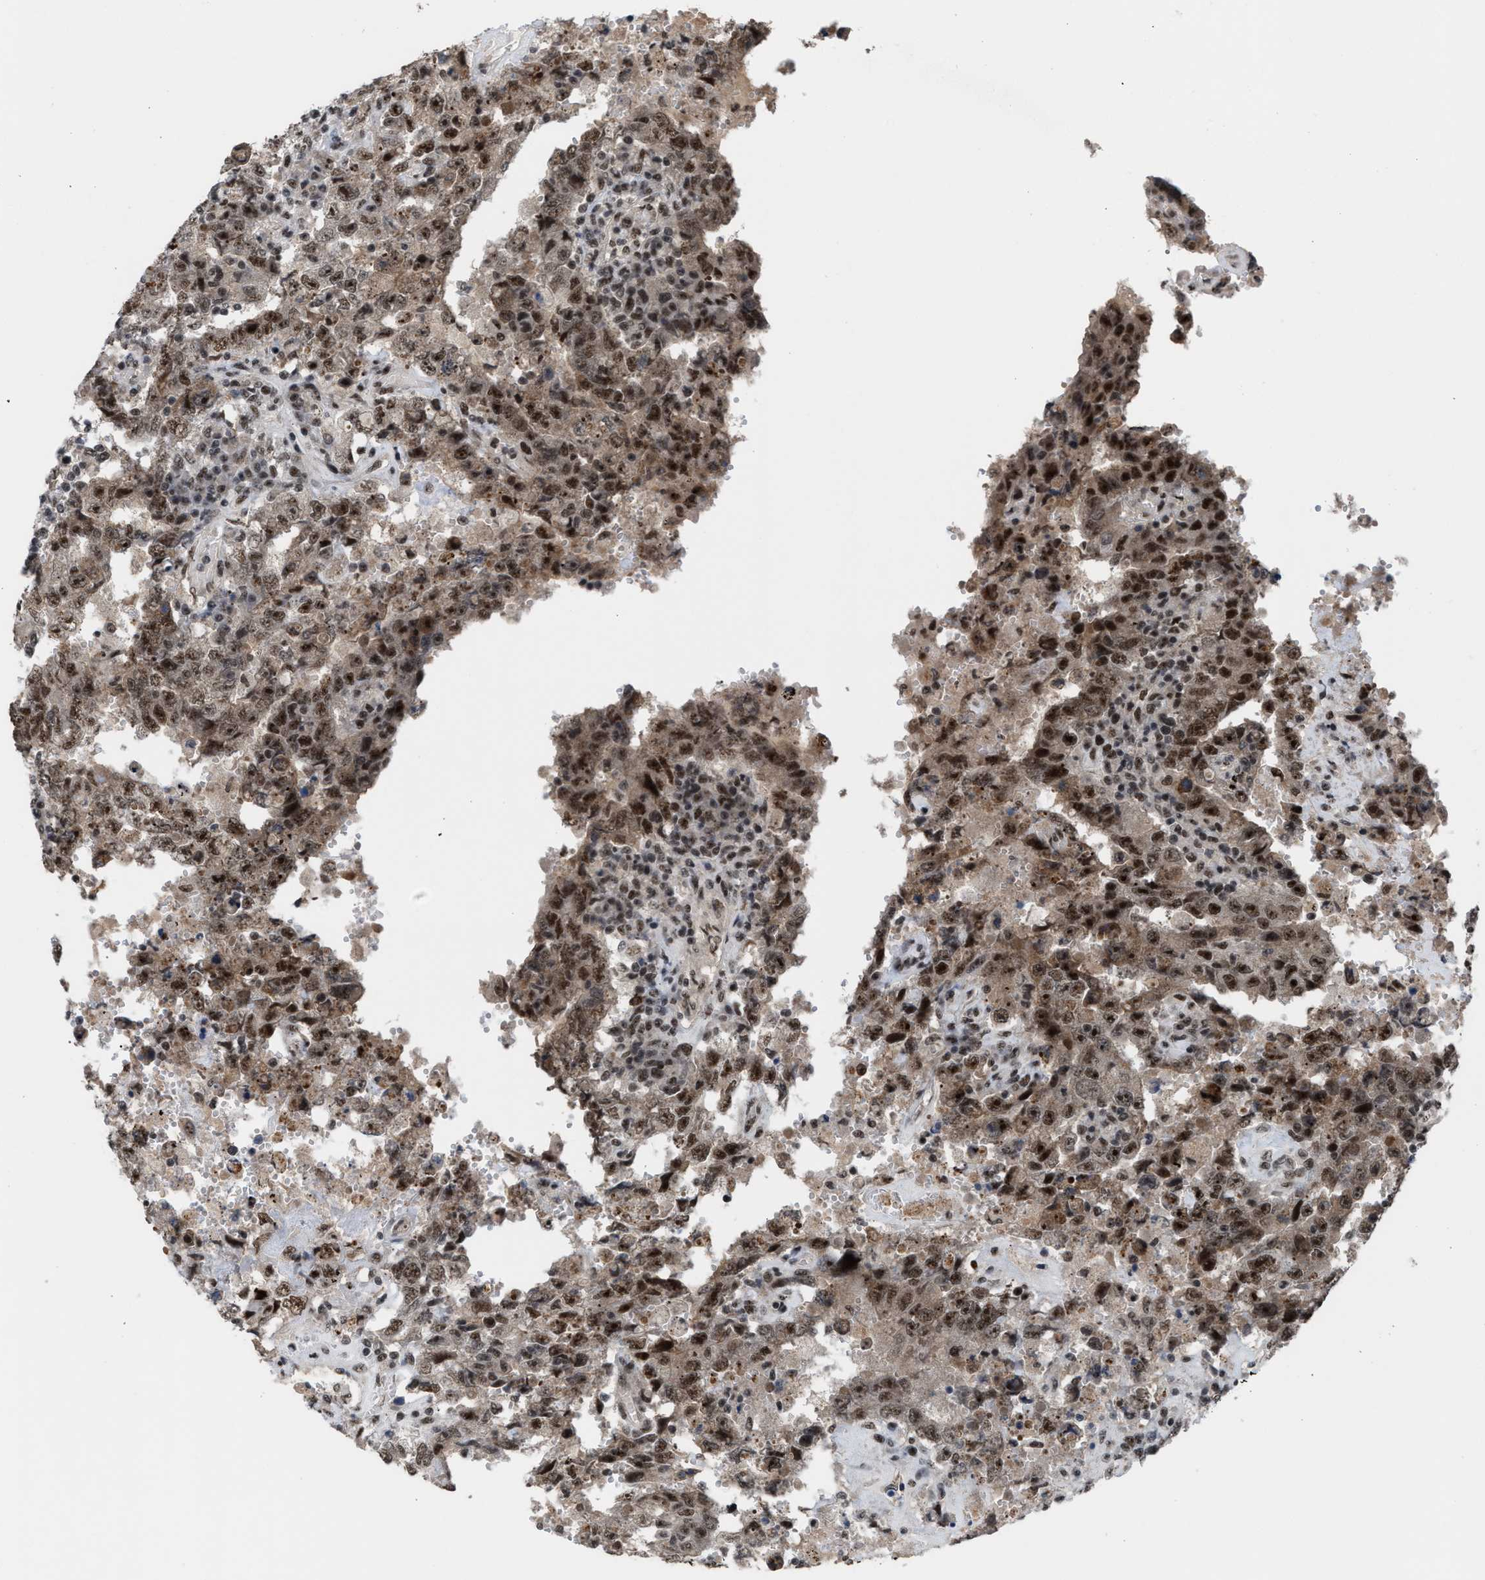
{"staining": {"intensity": "strong", "quantity": ">75%", "location": "cytoplasmic/membranous,nuclear"}, "tissue": "testis cancer", "cell_type": "Tumor cells", "image_type": "cancer", "snomed": [{"axis": "morphology", "description": "Carcinoma, Embryonal, NOS"}, {"axis": "topography", "description": "Testis"}], "caption": "Testis cancer tissue reveals strong cytoplasmic/membranous and nuclear staining in approximately >75% of tumor cells, visualized by immunohistochemistry. (DAB = brown stain, brightfield microscopy at high magnification).", "gene": "PRPF4", "patient": {"sex": "male", "age": 26}}